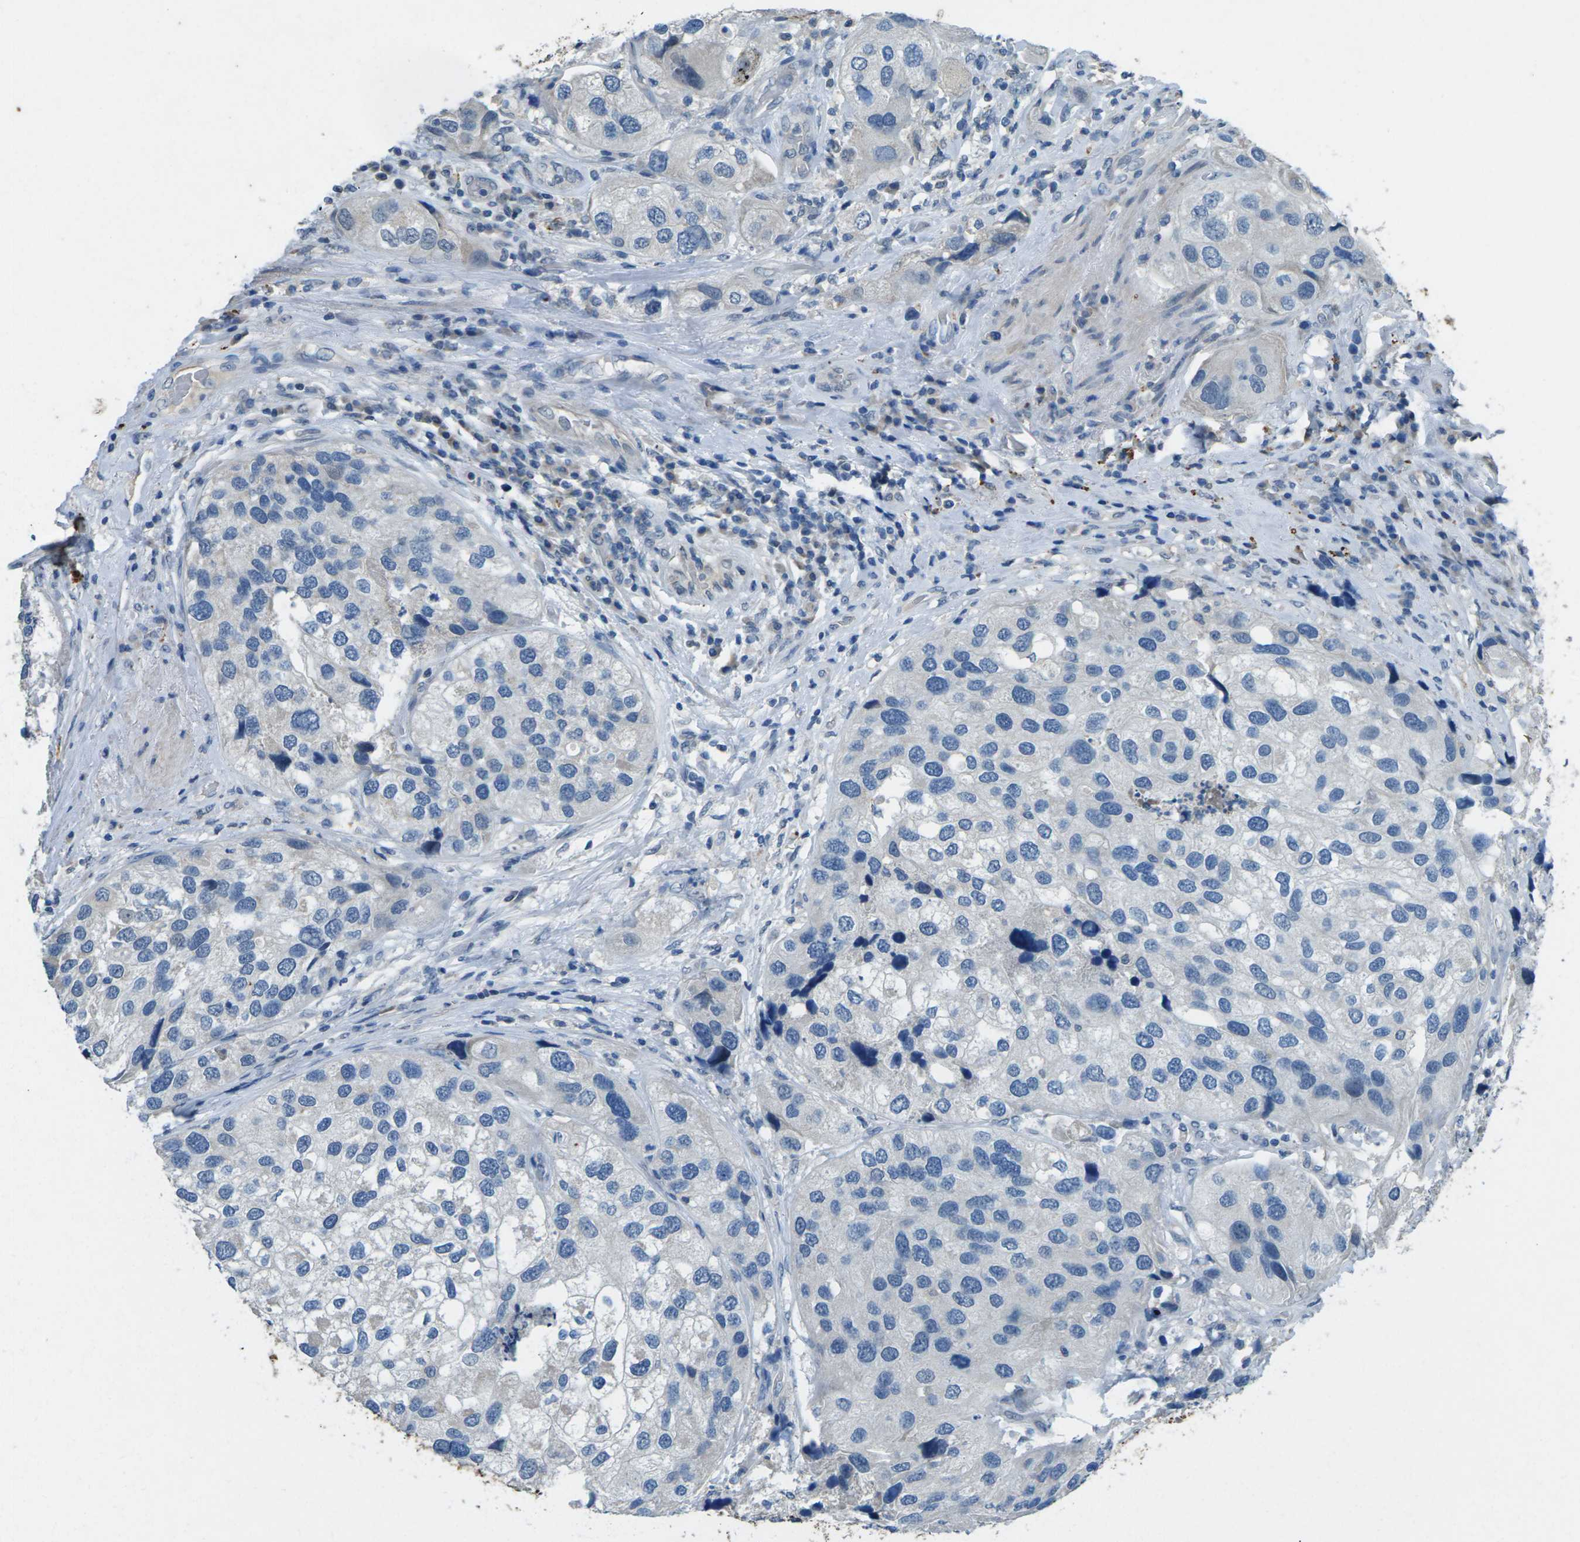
{"staining": {"intensity": "negative", "quantity": "none", "location": "none"}, "tissue": "urothelial cancer", "cell_type": "Tumor cells", "image_type": "cancer", "snomed": [{"axis": "morphology", "description": "Urothelial carcinoma, High grade"}, {"axis": "topography", "description": "Urinary bladder"}], "caption": "Tumor cells are negative for protein expression in human urothelial carcinoma (high-grade).", "gene": "SIGLEC14", "patient": {"sex": "female", "age": 64}}